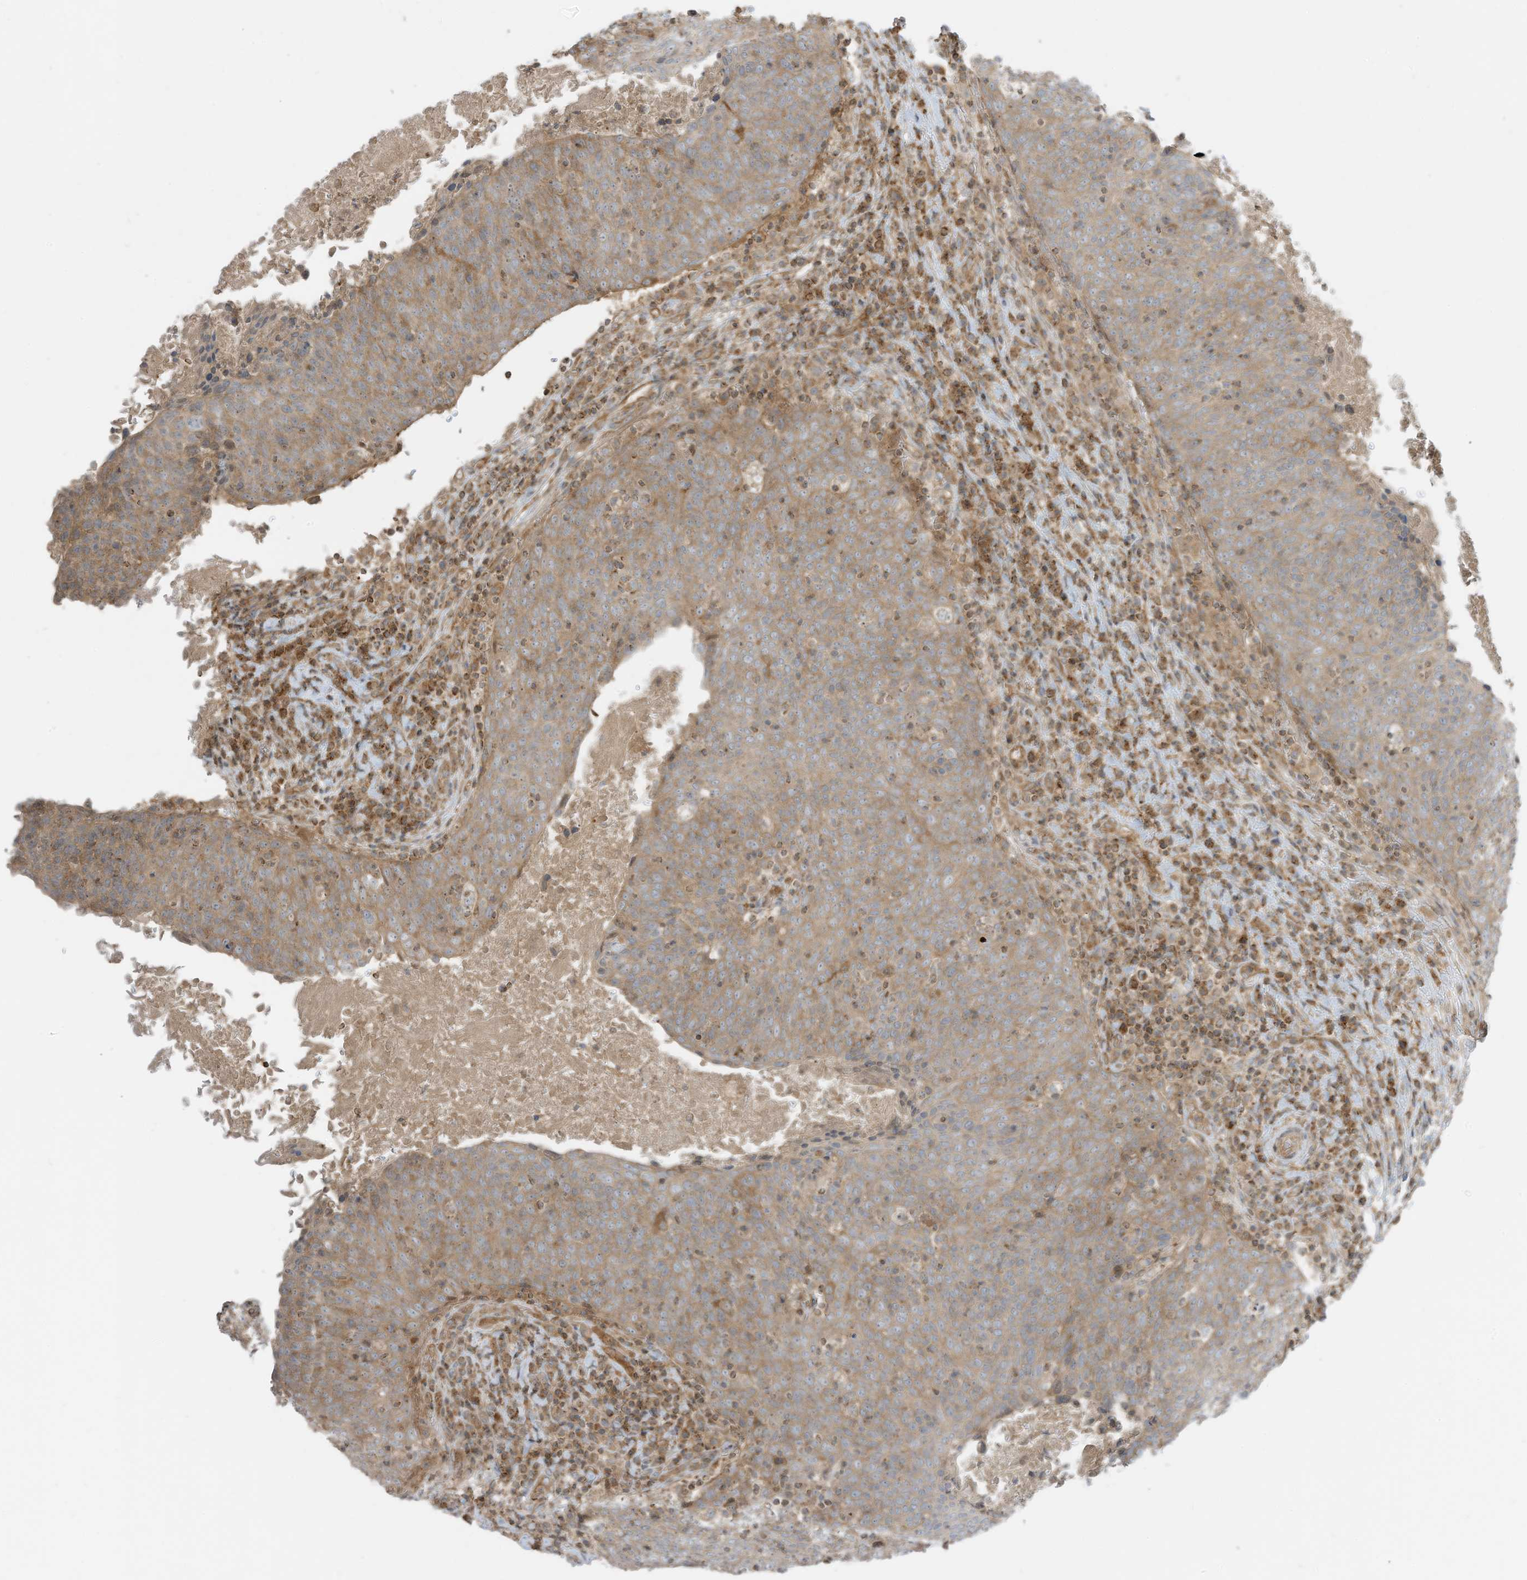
{"staining": {"intensity": "moderate", "quantity": ">75%", "location": "cytoplasmic/membranous"}, "tissue": "head and neck cancer", "cell_type": "Tumor cells", "image_type": "cancer", "snomed": [{"axis": "morphology", "description": "Squamous cell carcinoma, NOS"}, {"axis": "morphology", "description": "Squamous cell carcinoma, metastatic, NOS"}, {"axis": "topography", "description": "Lymph node"}, {"axis": "topography", "description": "Head-Neck"}], "caption": "Immunohistochemistry (IHC) of metastatic squamous cell carcinoma (head and neck) exhibits medium levels of moderate cytoplasmic/membranous positivity in about >75% of tumor cells.", "gene": "SLC25A12", "patient": {"sex": "male", "age": 62}}